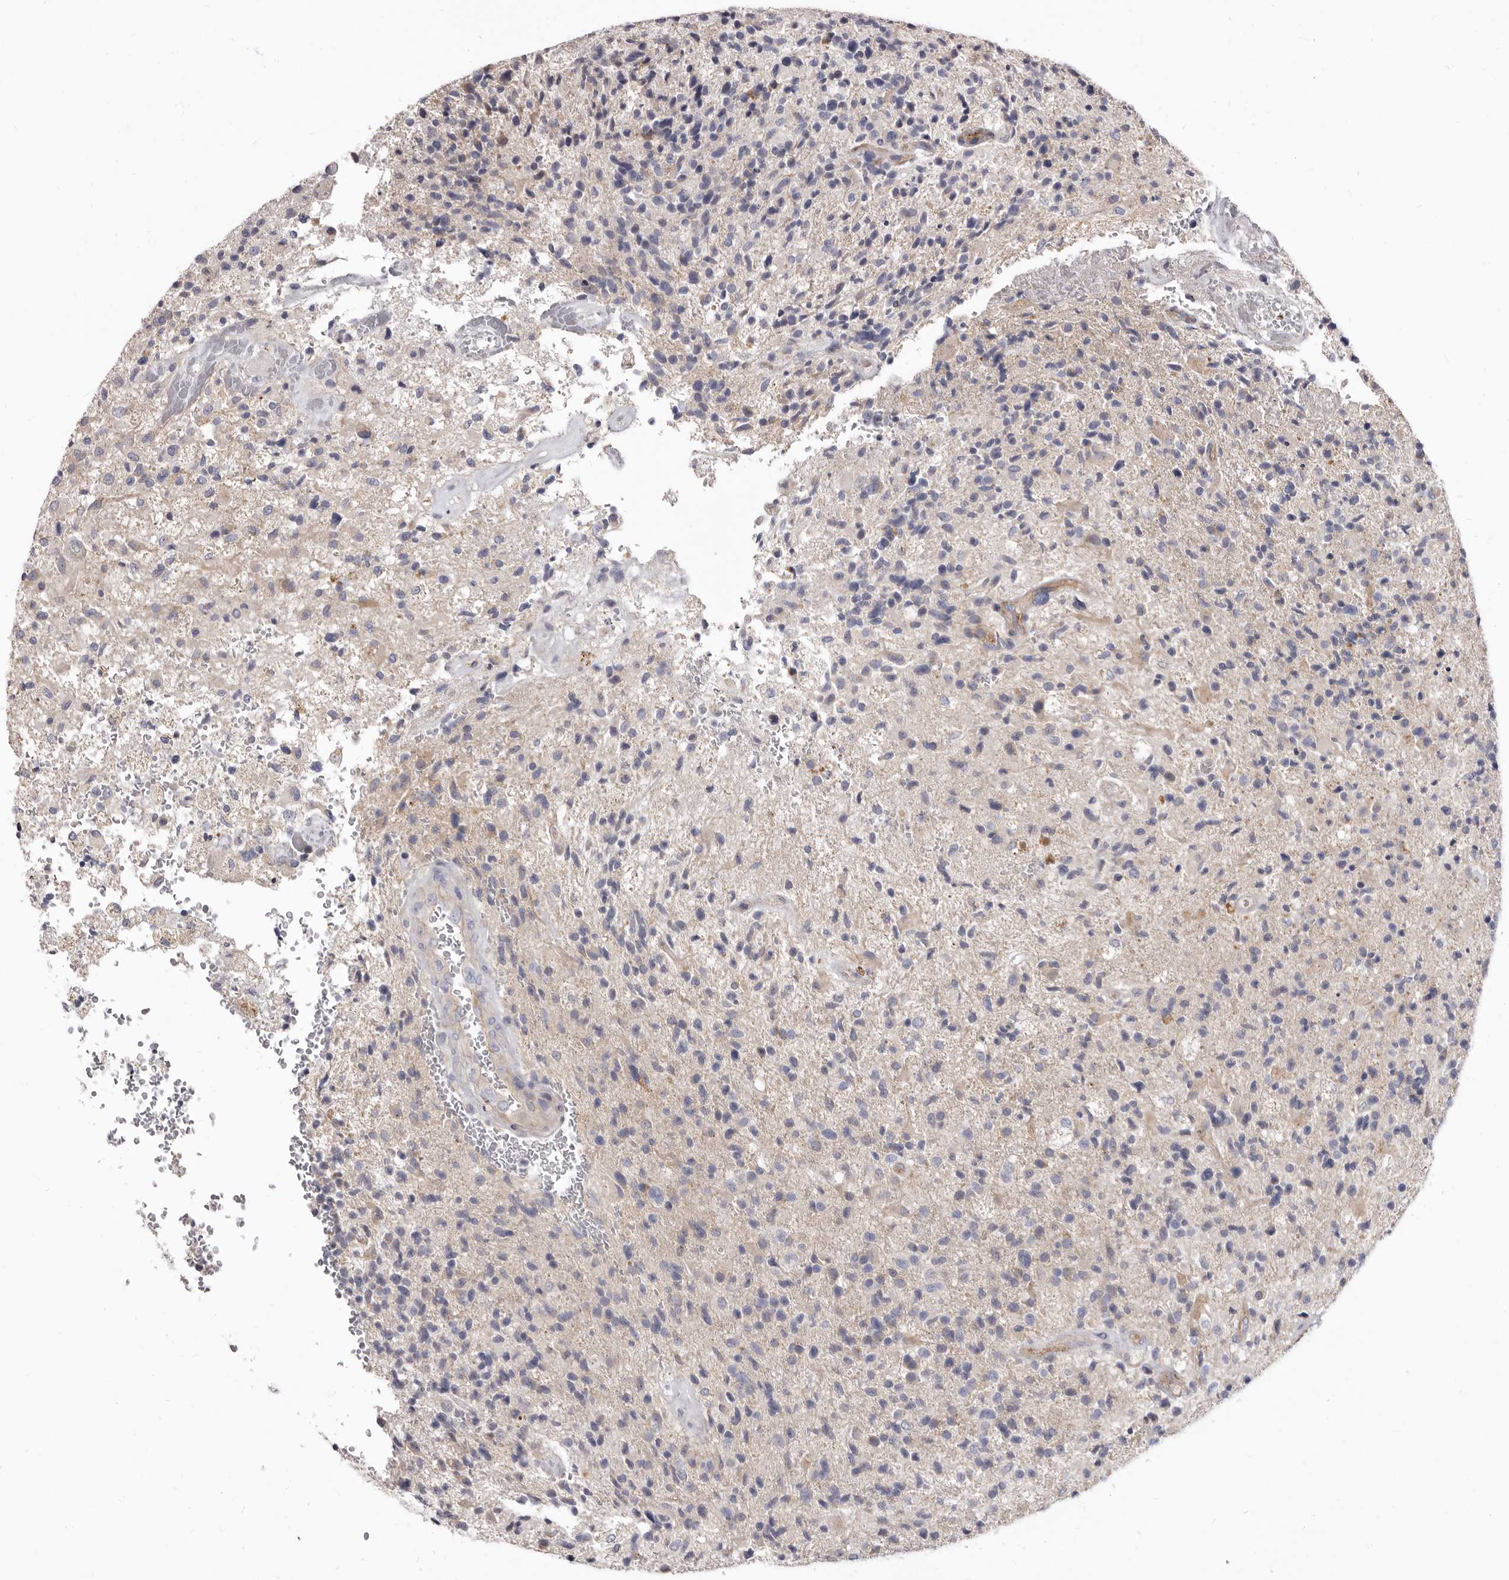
{"staining": {"intensity": "weak", "quantity": "<25%", "location": "cytoplasmic/membranous"}, "tissue": "glioma", "cell_type": "Tumor cells", "image_type": "cancer", "snomed": [{"axis": "morphology", "description": "Glioma, malignant, High grade"}, {"axis": "topography", "description": "Brain"}], "caption": "Immunohistochemical staining of high-grade glioma (malignant) demonstrates no significant positivity in tumor cells.", "gene": "FMO2", "patient": {"sex": "male", "age": 72}}